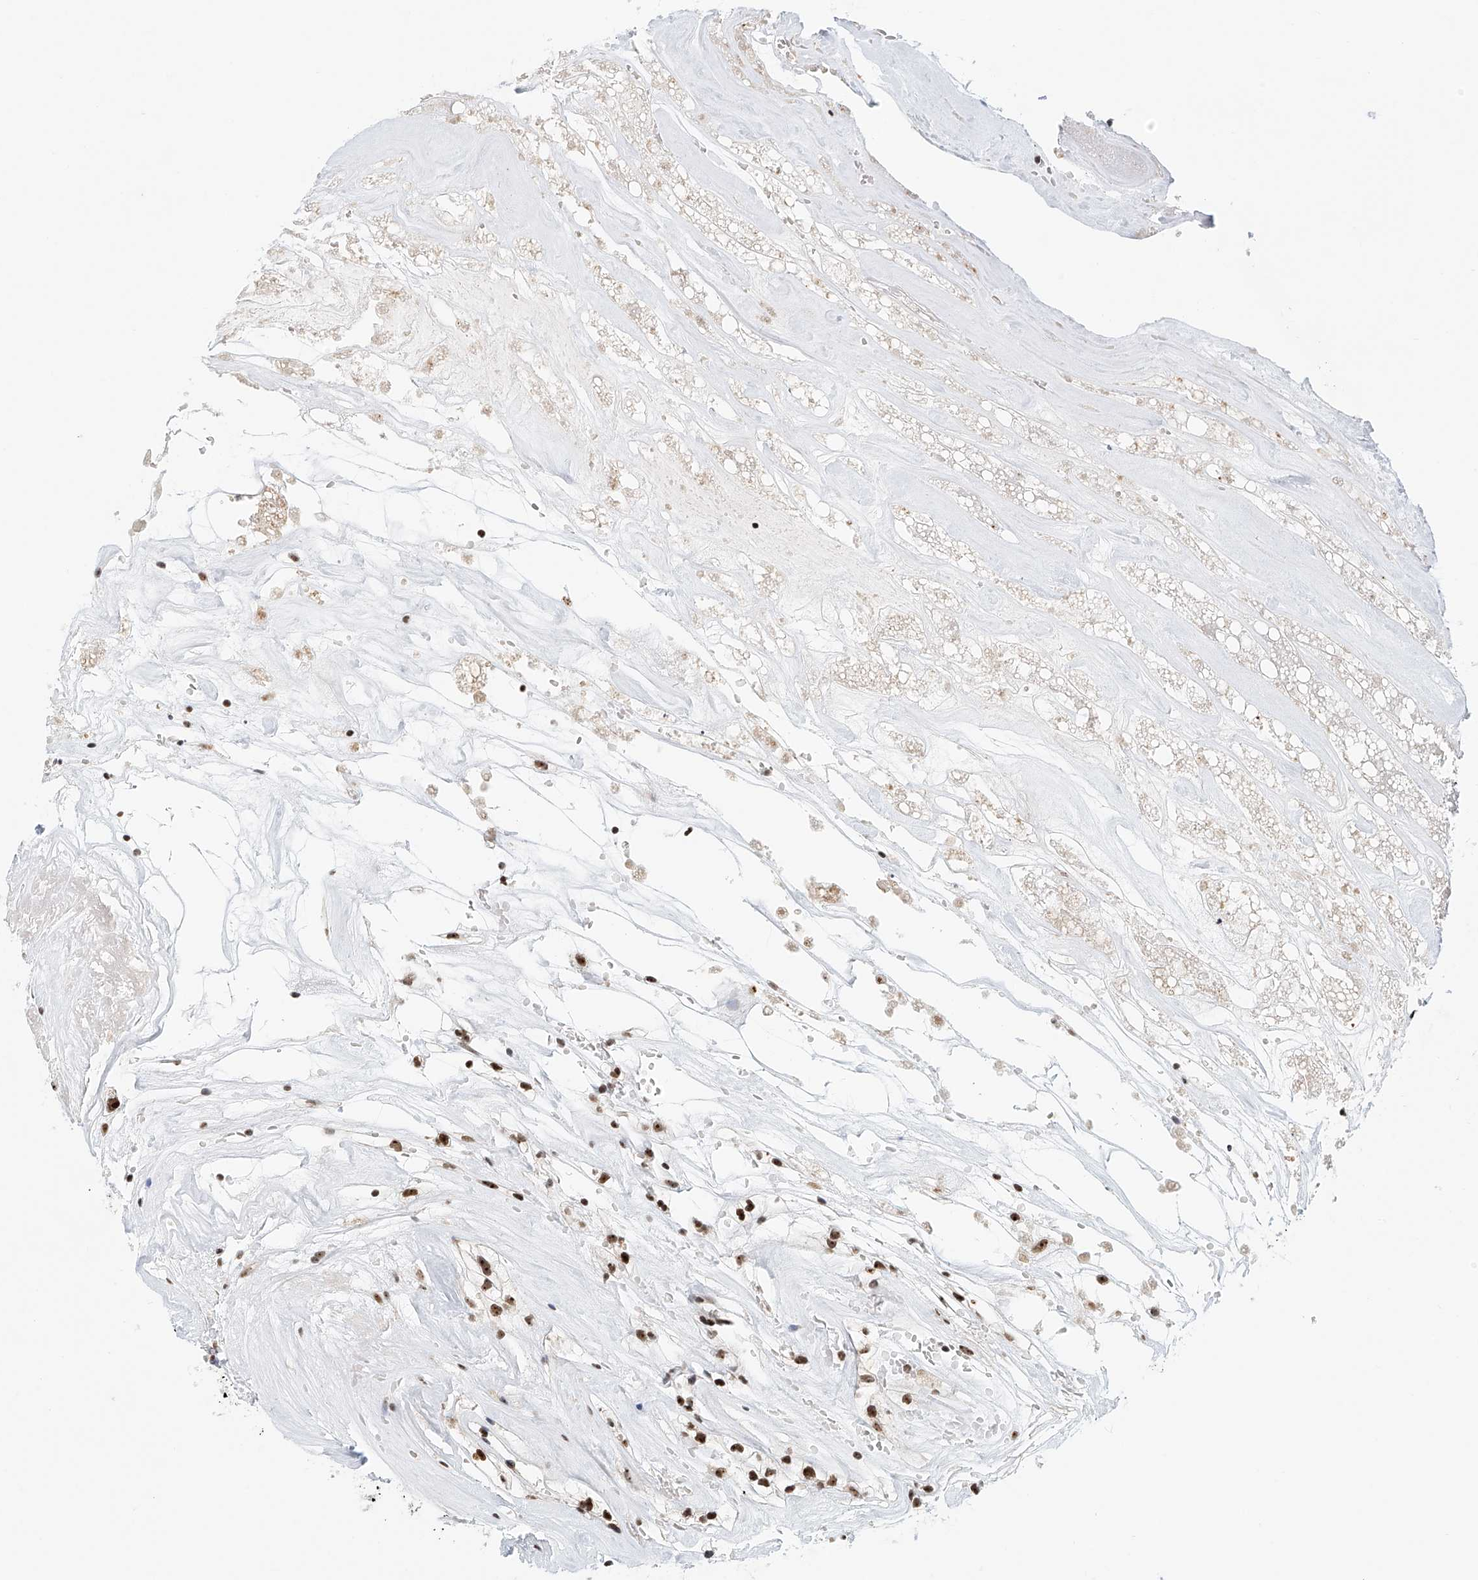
{"staining": {"intensity": "strong", "quantity": ">75%", "location": "nuclear"}, "tissue": "renal cancer", "cell_type": "Tumor cells", "image_type": "cancer", "snomed": [{"axis": "morphology", "description": "Adenocarcinoma, NOS"}, {"axis": "topography", "description": "Kidney"}], "caption": "The micrograph exhibits immunohistochemical staining of renal adenocarcinoma. There is strong nuclear staining is seen in approximately >75% of tumor cells.", "gene": "PRUNE2", "patient": {"sex": "female", "age": 57}}